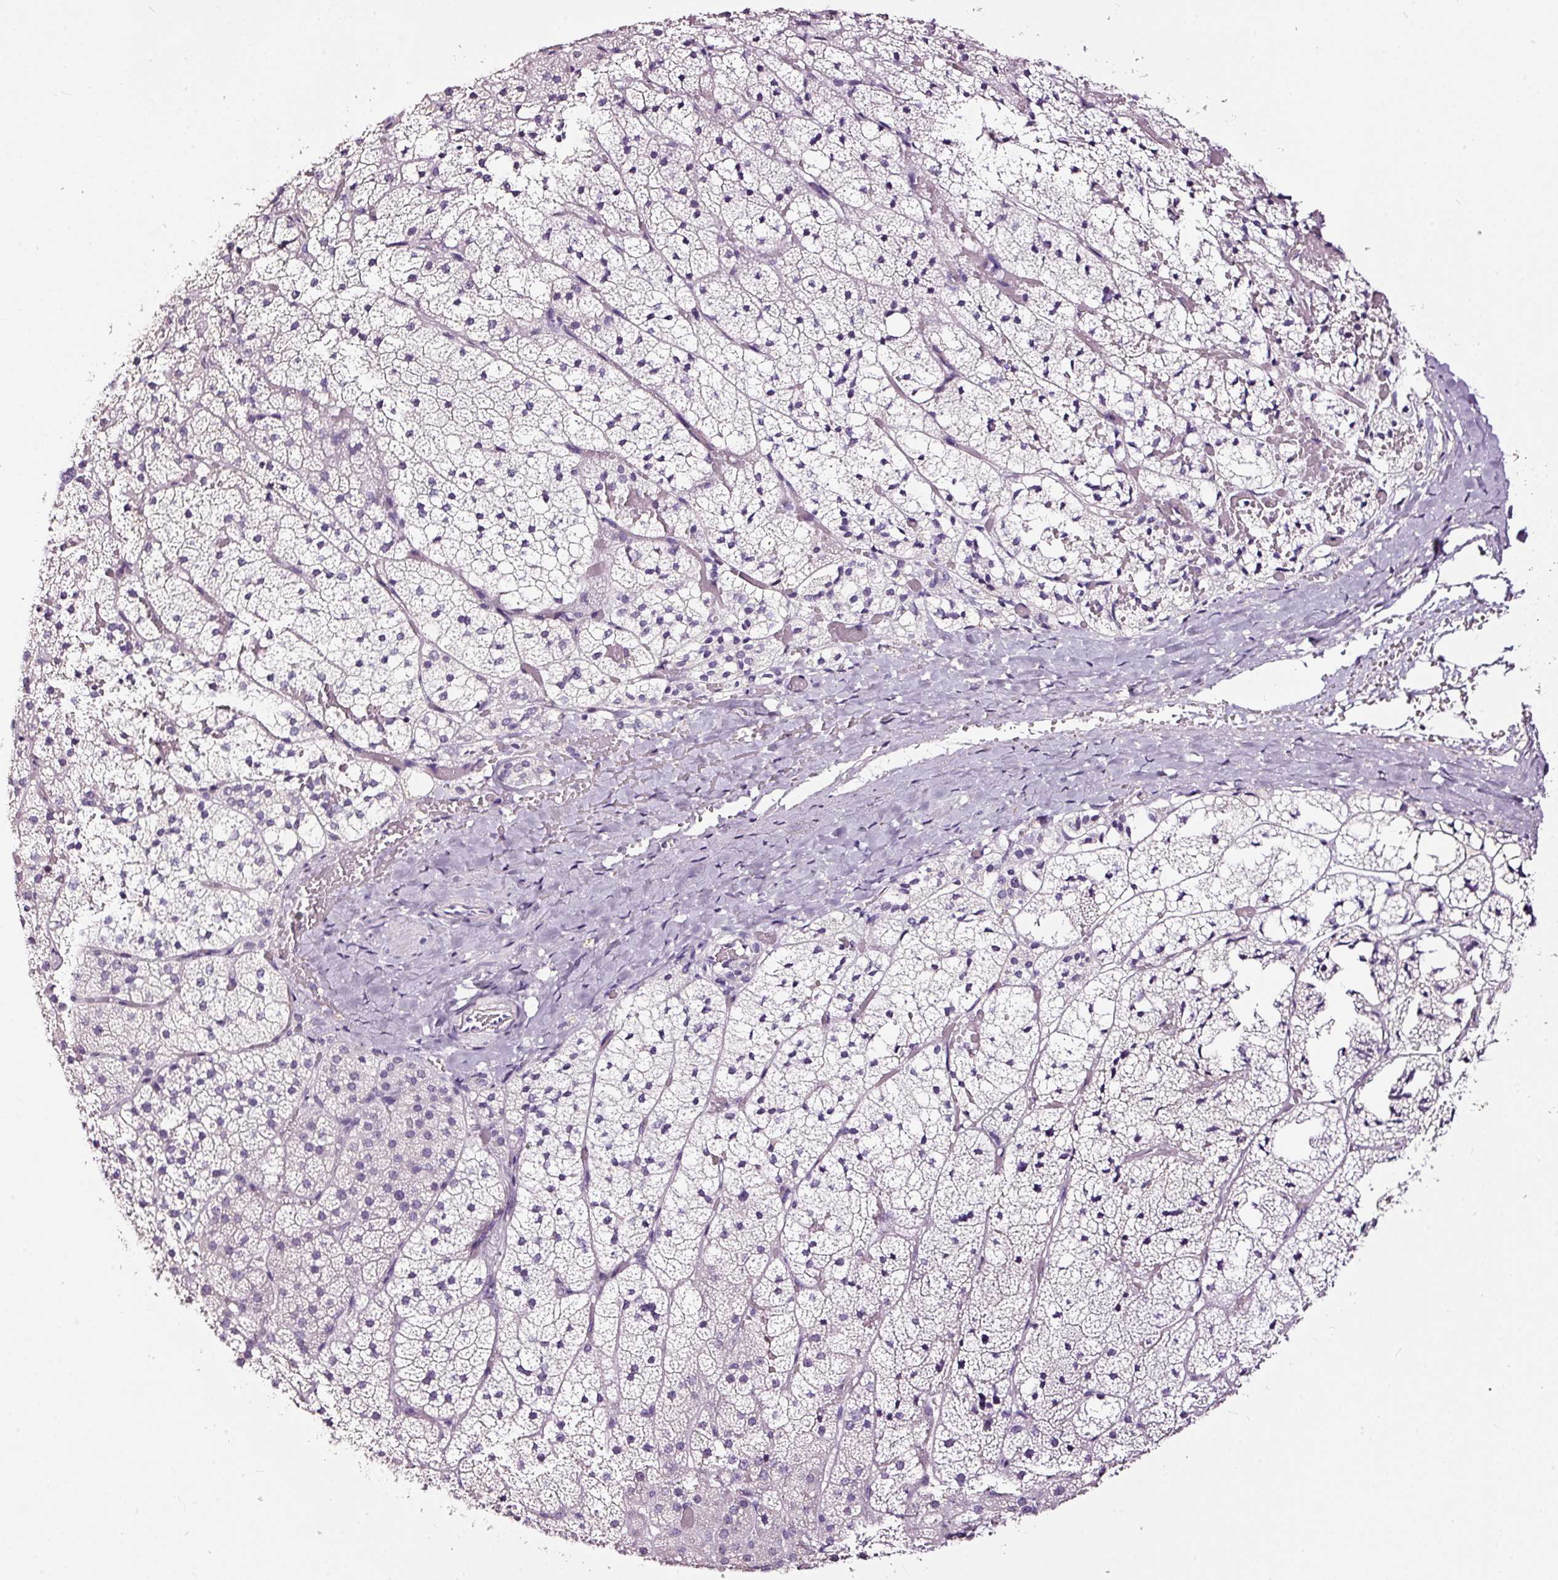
{"staining": {"intensity": "negative", "quantity": "none", "location": "none"}, "tissue": "adrenal gland", "cell_type": "Glandular cells", "image_type": "normal", "snomed": [{"axis": "morphology", "description": "Normal tissue, NOS"}, {"axis": "topography", "description": "Adrenal gland"}], "caption": "Immunohistochemistry (IHC) histopathology image of normal adrenal gland: adrenal gland stained with DAB (3,3'-diaminobenzidine) shows no significant protein positivity in glandular cells.", "gene": "LAMP3", "patient": {"sex": "male", "age": 53}}